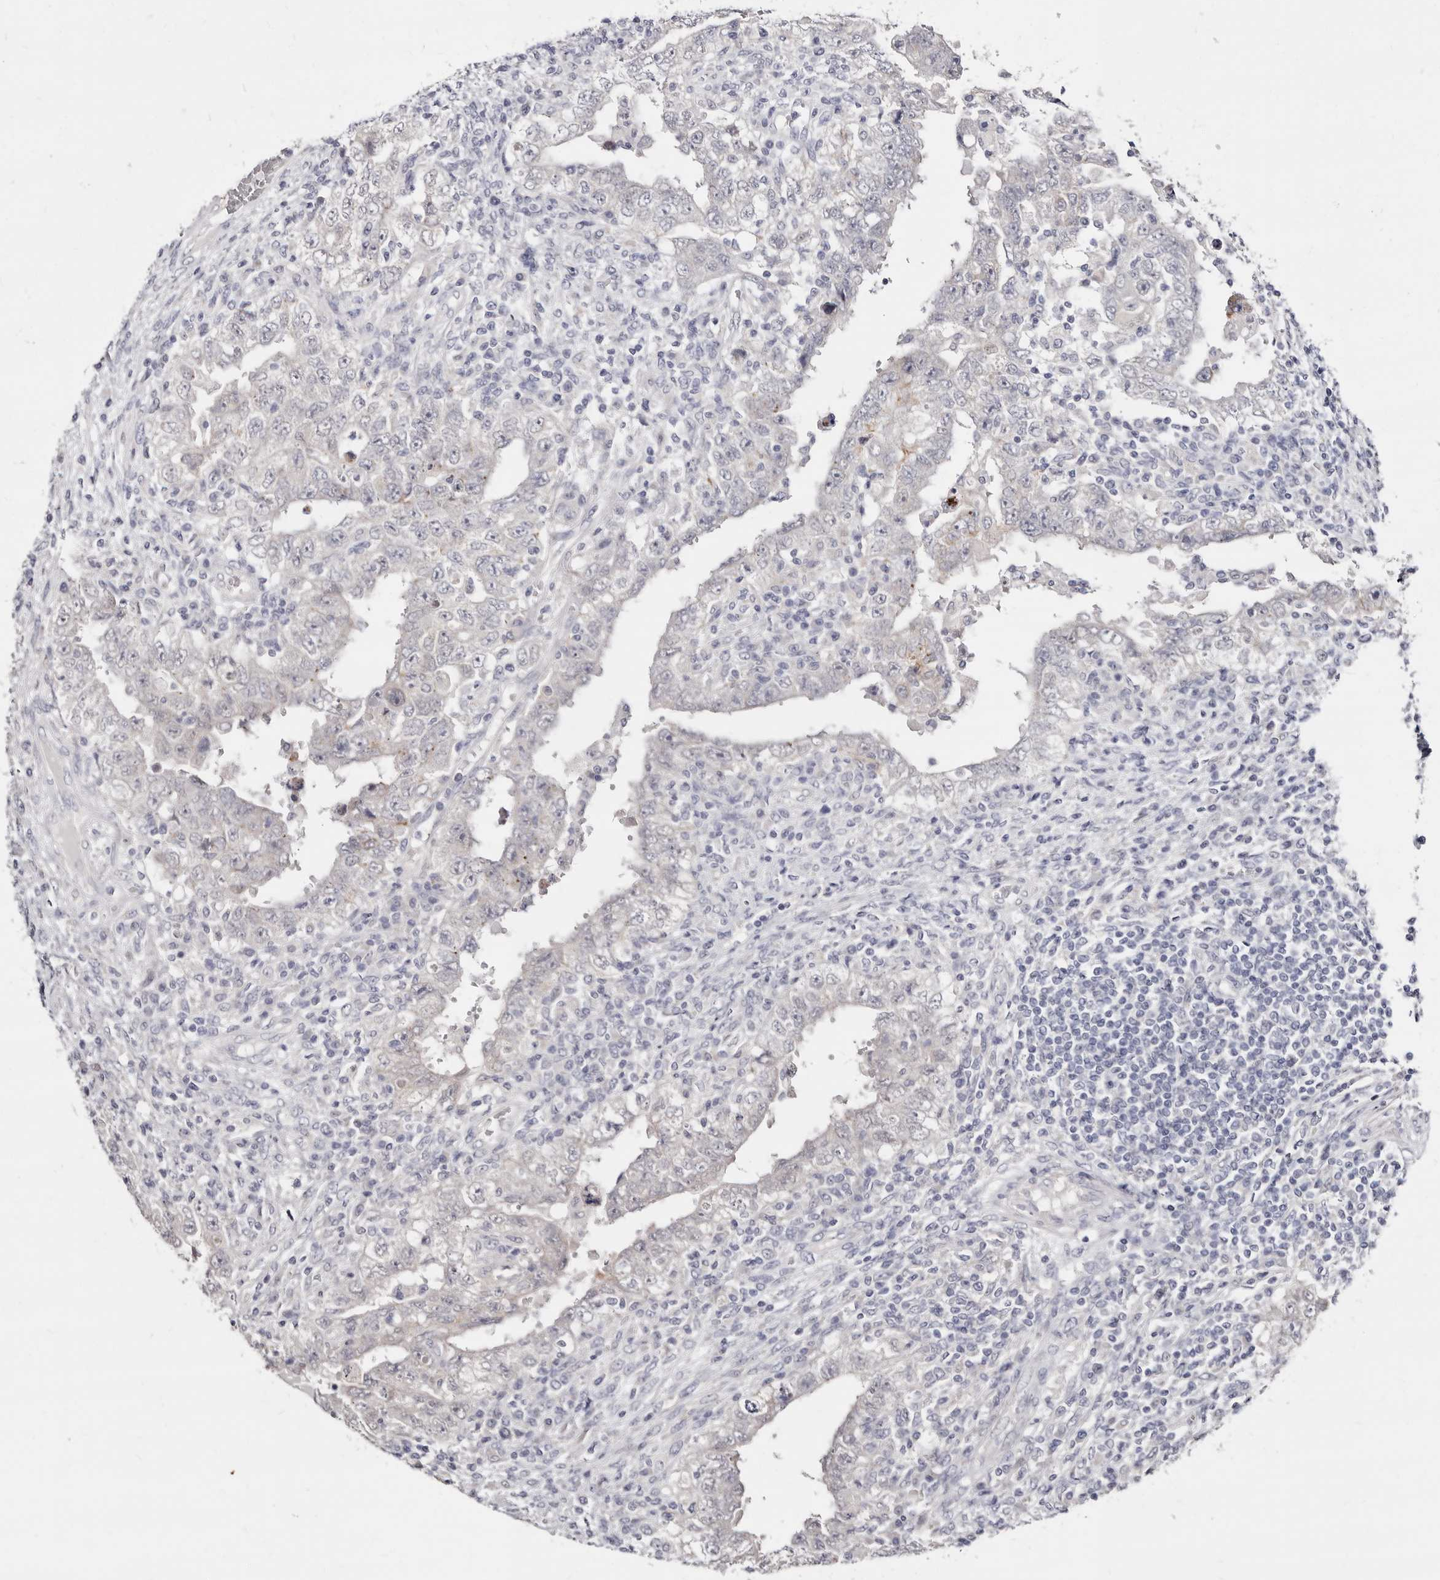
{"staining": {"intensity": "negative", "quantity": "none", "location": "none"}, "tissue": "testis cancer", "cell_type": "Tumor cells", "image_type": "cancer", "snomed": [{"axis": "morphology", "description": "Carcinoma, Embryonal, NOS"}, {"axis": "topography", "description": "Testis"}], "caption": "Testis cancer (embryonal carcinoma) stained for a protein using immunohistochemistry (IHC) shows no expression tumor cells.", "gene": "KLHL4", "patient": {"sex": "male", "age": 26}}